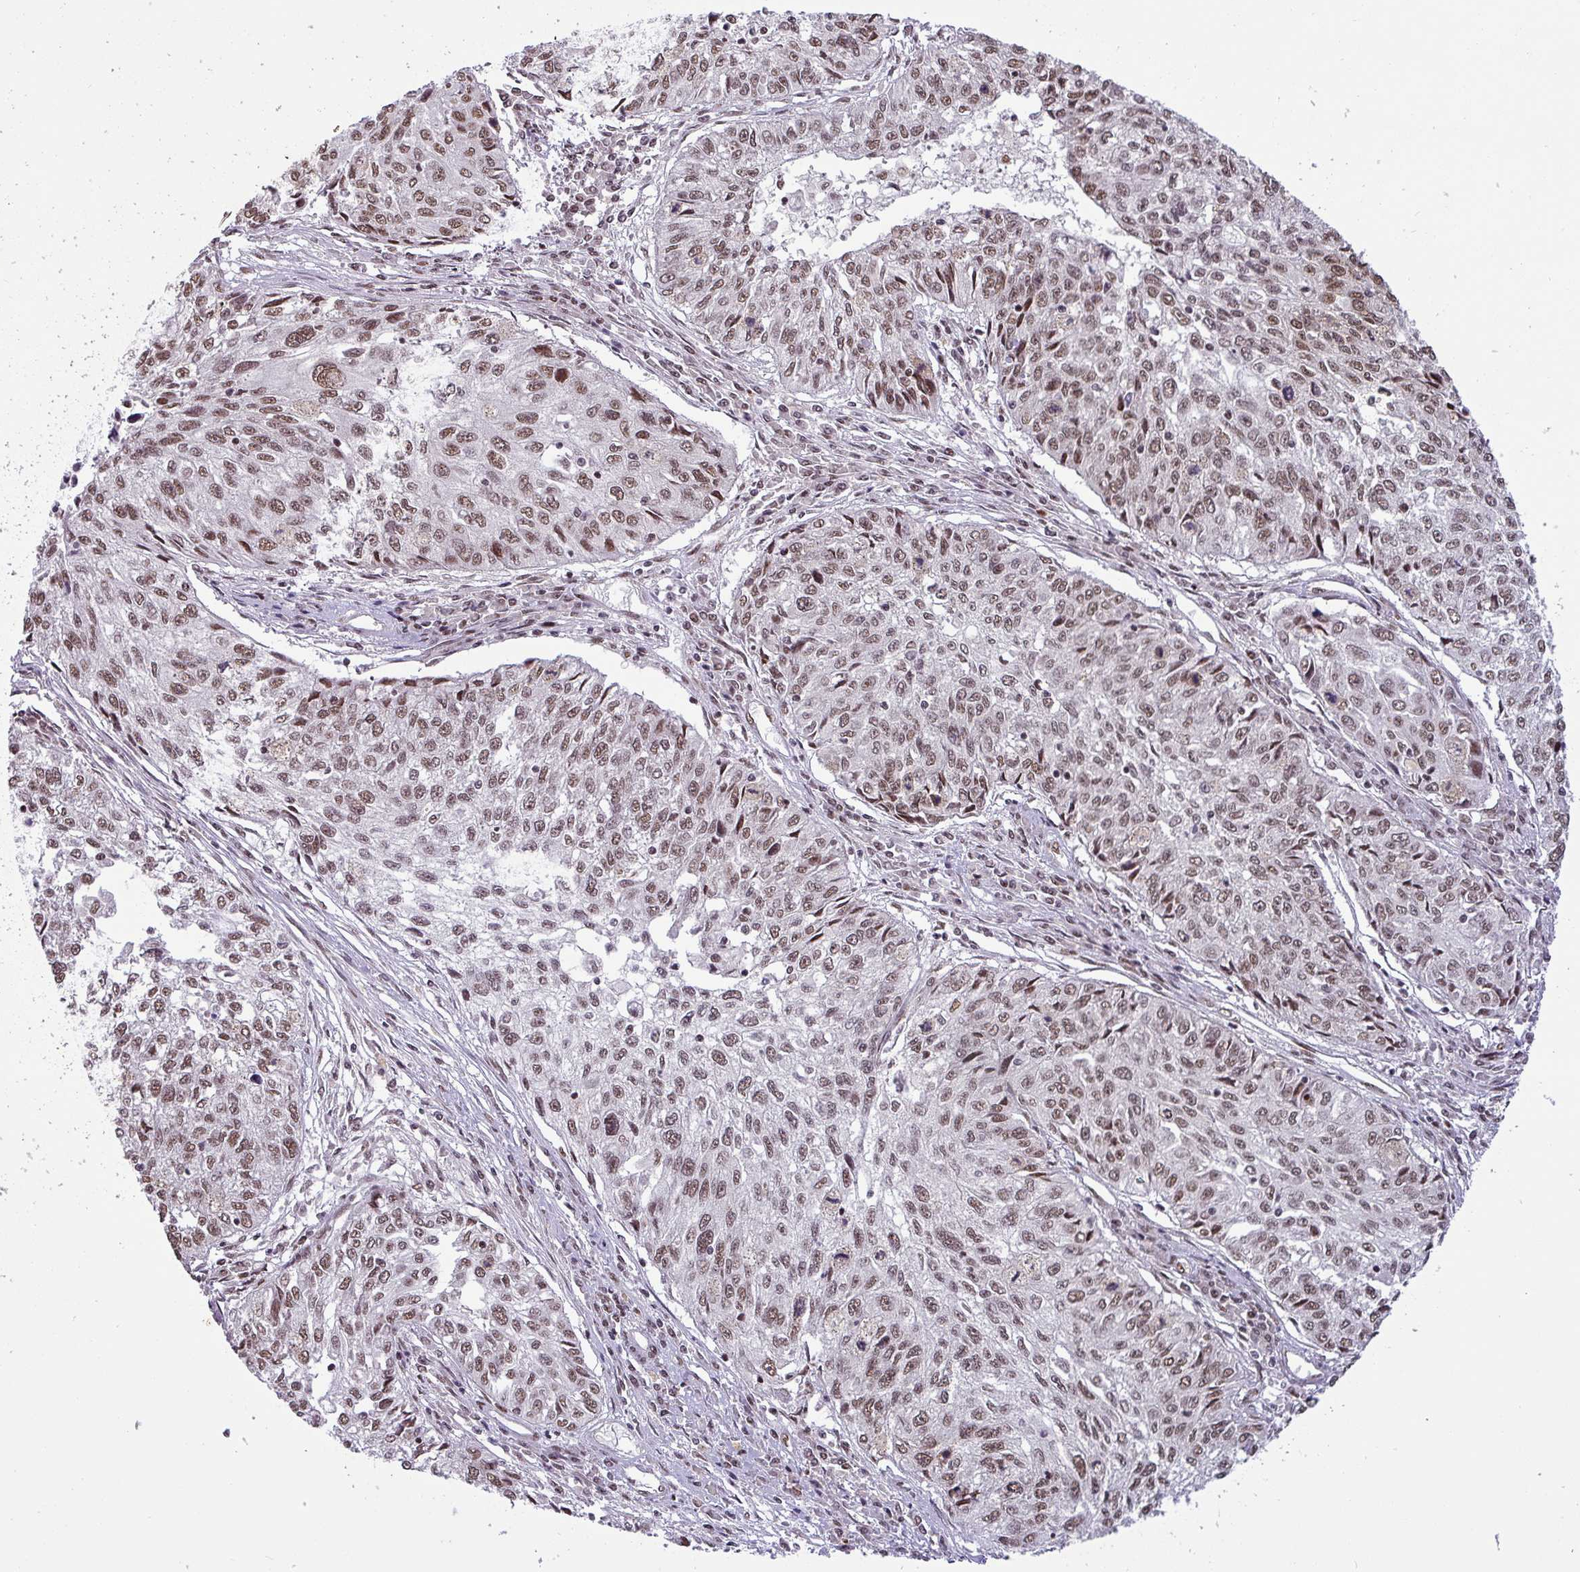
{"staining": {"intensity": "moderate", "quantity": ">75%", "location": "nuclear"}, "tissue": "cervical cancer", "cell_type": "Tumor cells", "image_type": "cancer", "snomed": [{"axis": "morphology", "description": "Squamous cell carcinoma, NOS"}, {"axis": "topography", "description": "Cervix"}], "caption": "Human cervical squamous cell carcinoma stained with a protein marker reveals moderate staining in tumor cells.", "gene": "SRSF2", "patient": {"sex": "female", "age": 57}}